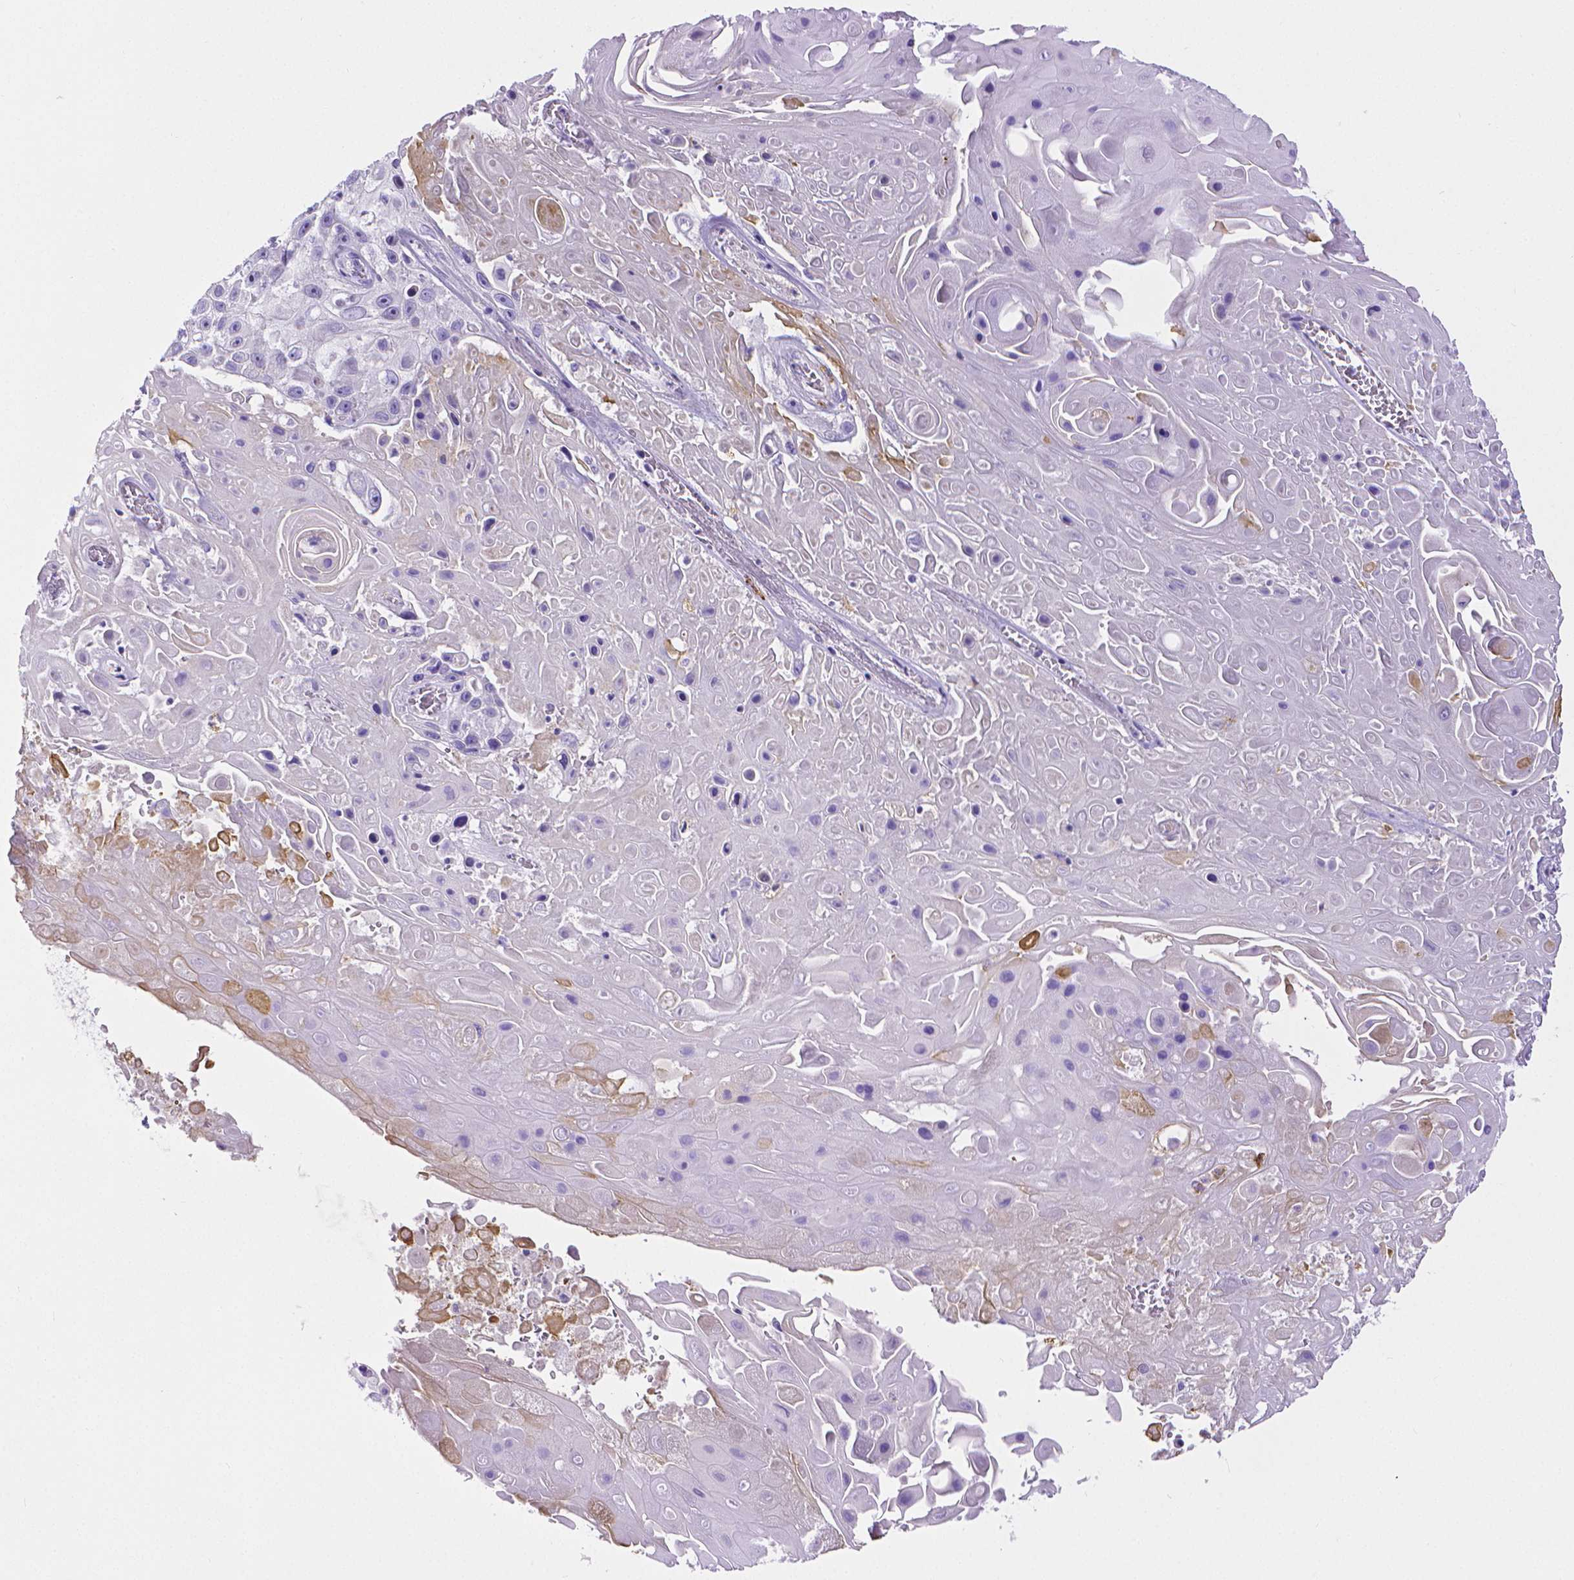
{"staining": {"intensity": "negative", "quantity": "none", "location": "none"}, "tissue": "skin cancer", "cell_type": "Tumor cells", "image_type": "cancer", "snomed": [{"axis": "morphology", "description": "Squamous cell carcinoma, NOS"}, {"axis": "topography", "description": "Skin"}], "caption": "Squamous cell carcinoma (skin) was stained to show a protein in brown. There is no significant staining in tumor cells.", "gene": "MMP9", "patient": {"sex": "male", "age": 82}}